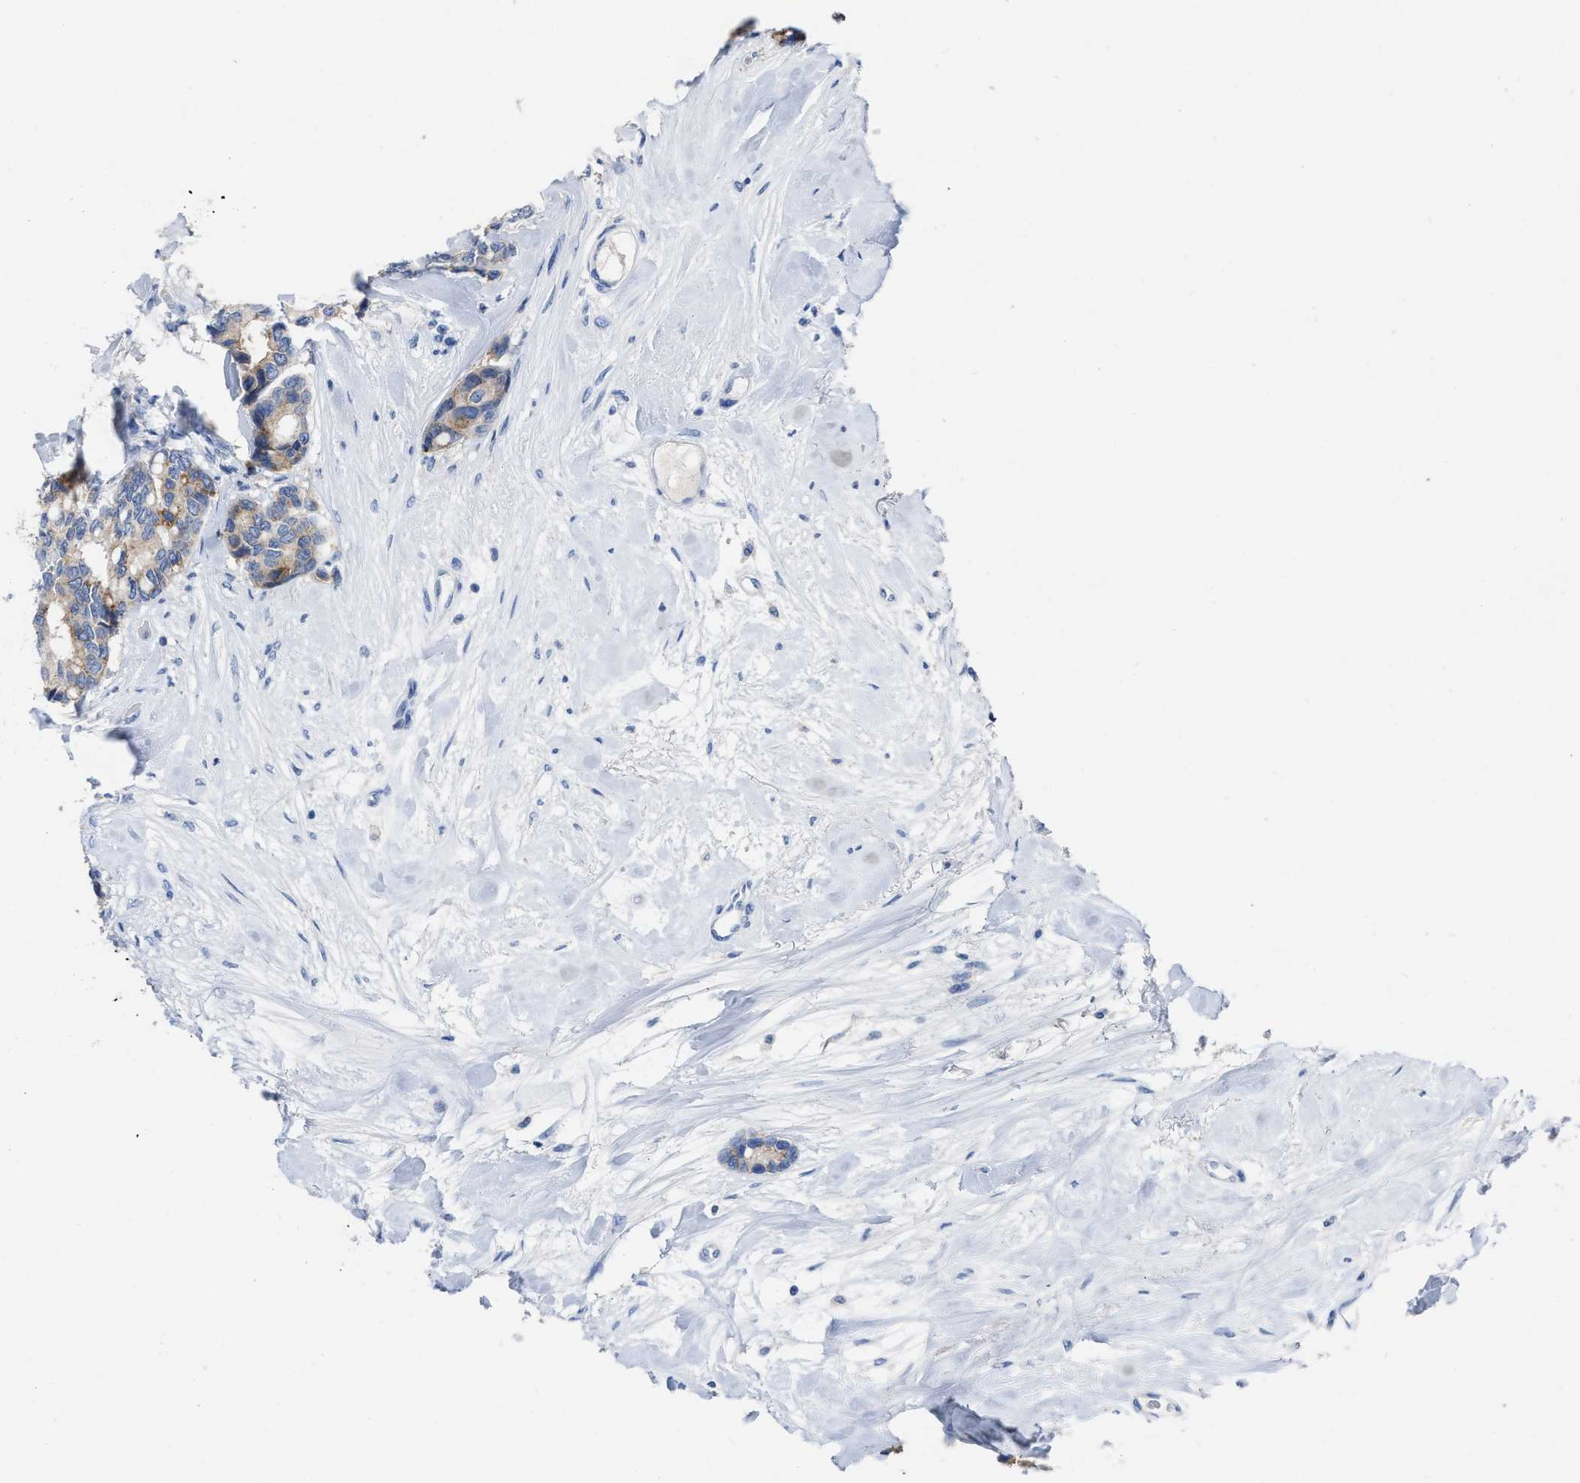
{"staining": {"intensity": "moderate", "quantity": "<25%", "location": "cytoplasmic/membranous"}, "tissue": "breast cancer", "cell_type": "Tumor cells", "image_type": "cancer", "snomed": [{"axis": "morphology", "description": "Duct carcinoma"}, {"axis": "topography", "description": "Breast"}], "caption": "Immunohistochemical staining of breast cancer (infiltrating ductal carcinoma) reveals low levels of moderate cytoplasmic/membranous positivity in approximately <25% of tumor cells.", "gene": "CEACAM5", "patient": {"sex": "female", "age": 87}}